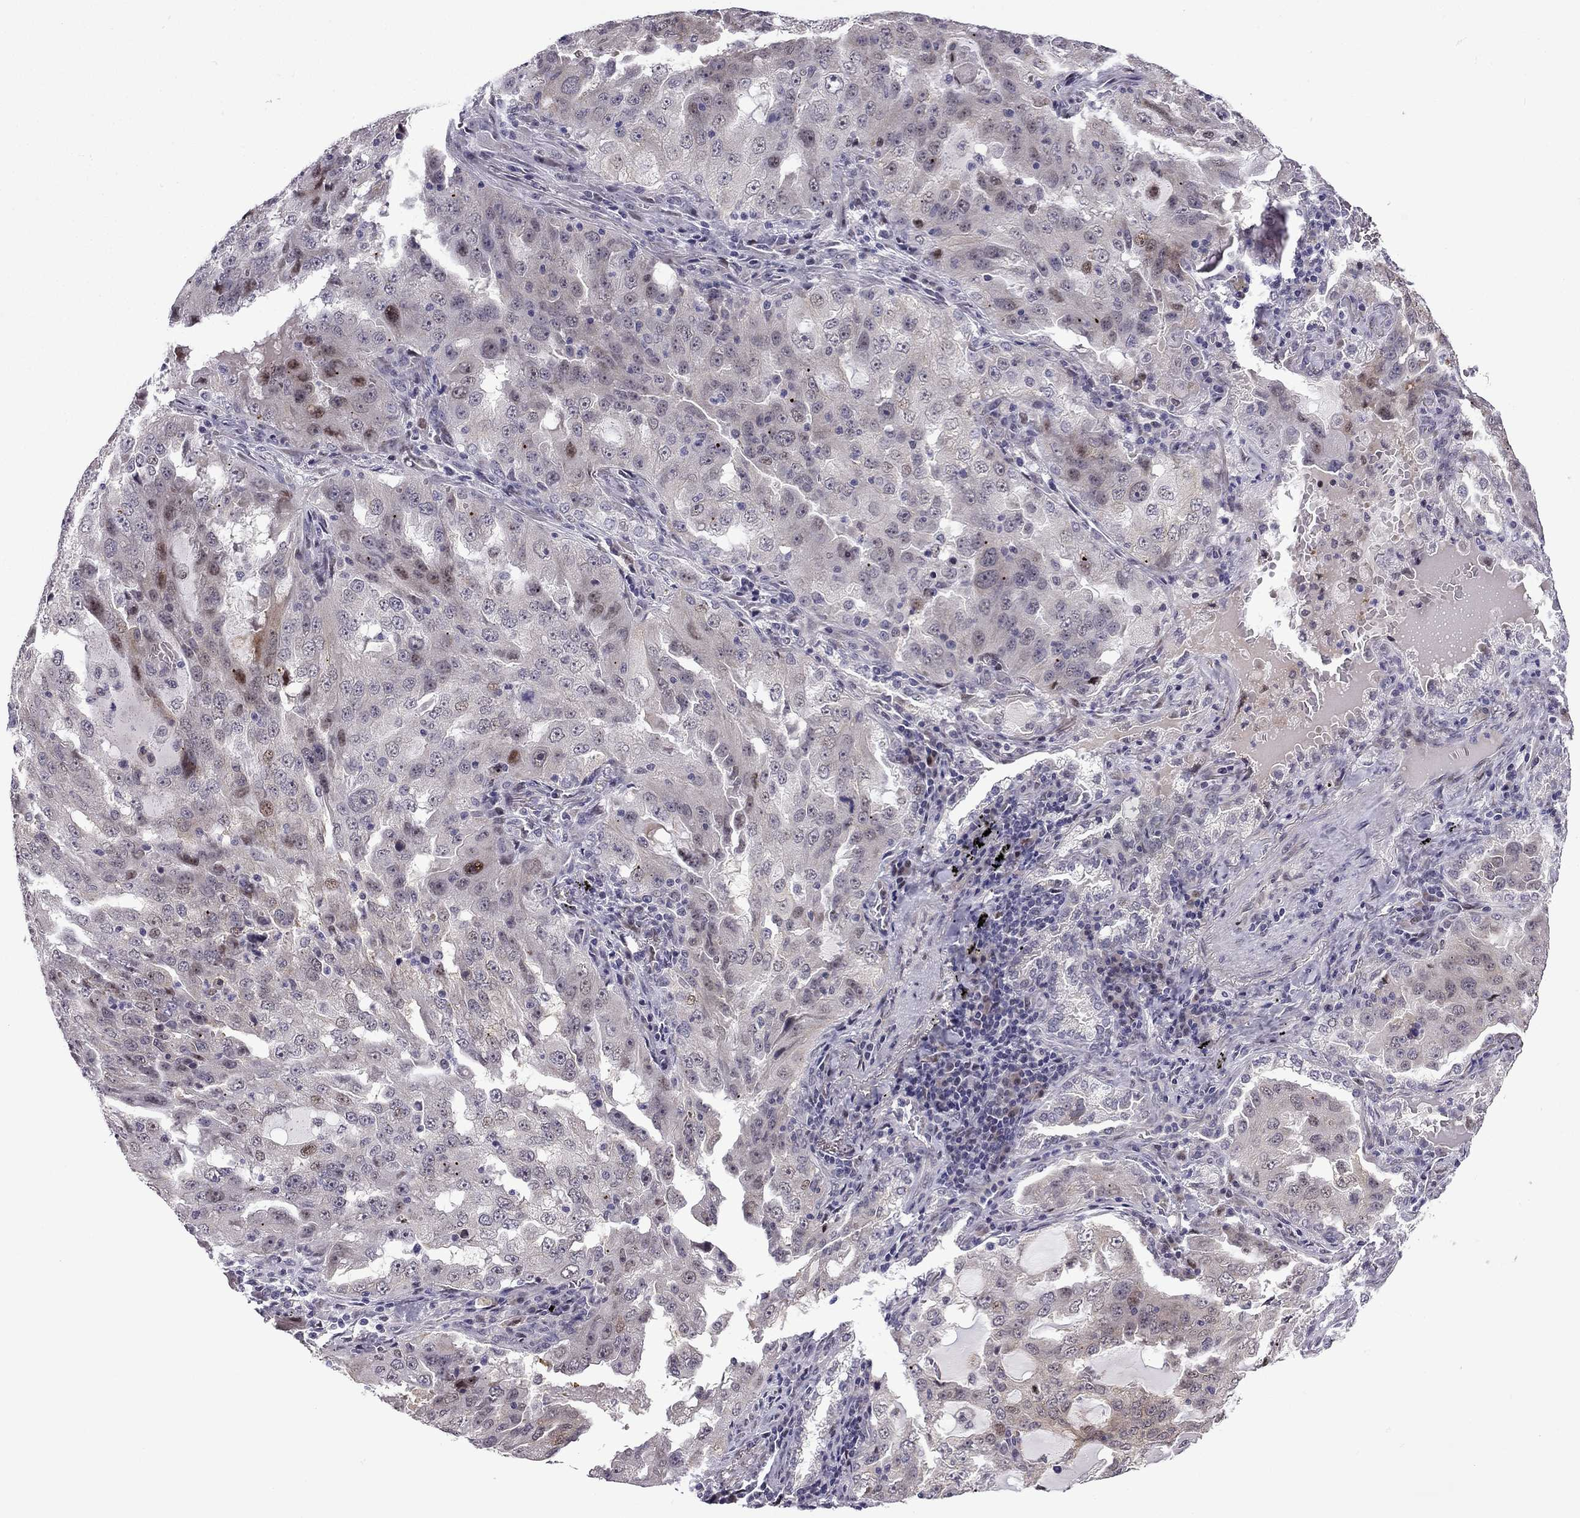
{"staining": {"intensity": "moderate", "quantity": "<25%", "location": "nuclear"}, "tissue": "lung cancer", "cell_type": "Tumor cells", "image_type": "cancer", "snomed": [{"axis": "morphology", "description": "Adenocarcinoma, NOS"}, {"axis": "topography", "description": "Lung"}], "caption": "Protein expression analysis of lung adenocarcinoma exhibits moderate nuclear expression in about <25% of tumor cells. The protein of interest is shown in brown color, while the nuclei are stained blue.", "gene": "FGF3", "patient": {"sex": "female", "age": 61}}